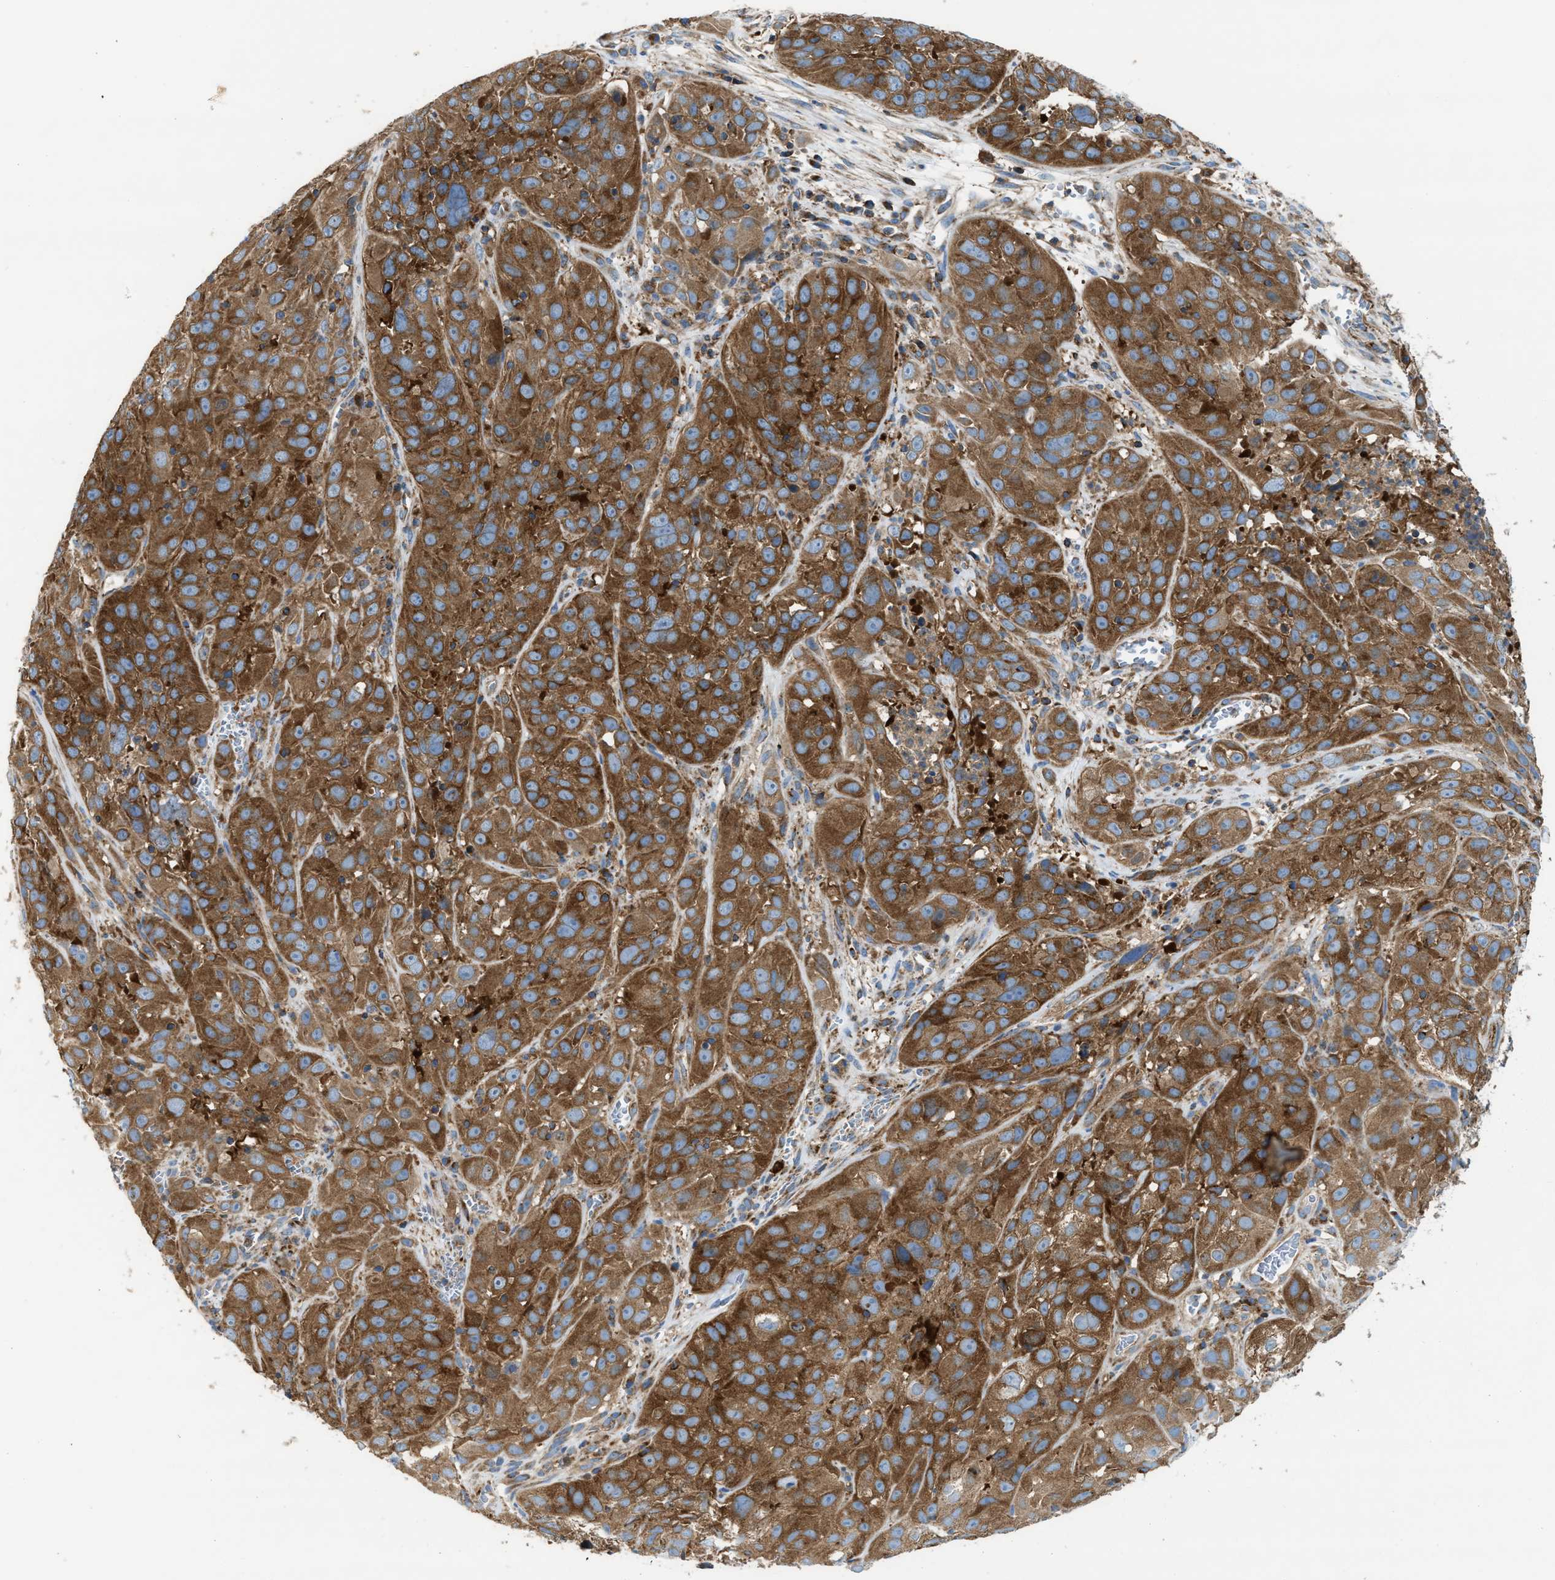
{"staining": {"intensity": "moderate", "quantity": ">75%", "location": "cytoplasmic/membranous"}, "tissue": "cervical cancer", "cell_type": "Tumor cells", "image_type": "cancer", "snomed": [{"axis": "morphology", "description": "Squamous cell carcinoma, NOS"}, {"axis": "topography", "description": "Cervix"}], "caption": "DAB (3,3'-diaminobenzidine) immunohistochemical staining of human cervical cancer (squamous cell carcinoma) displays moderate cytoplasmic/membranous protein positivity in approximately >75% of tumor cells.", "gene": "TBC1D15", "patient": {"sex": "female", "age": 32}}